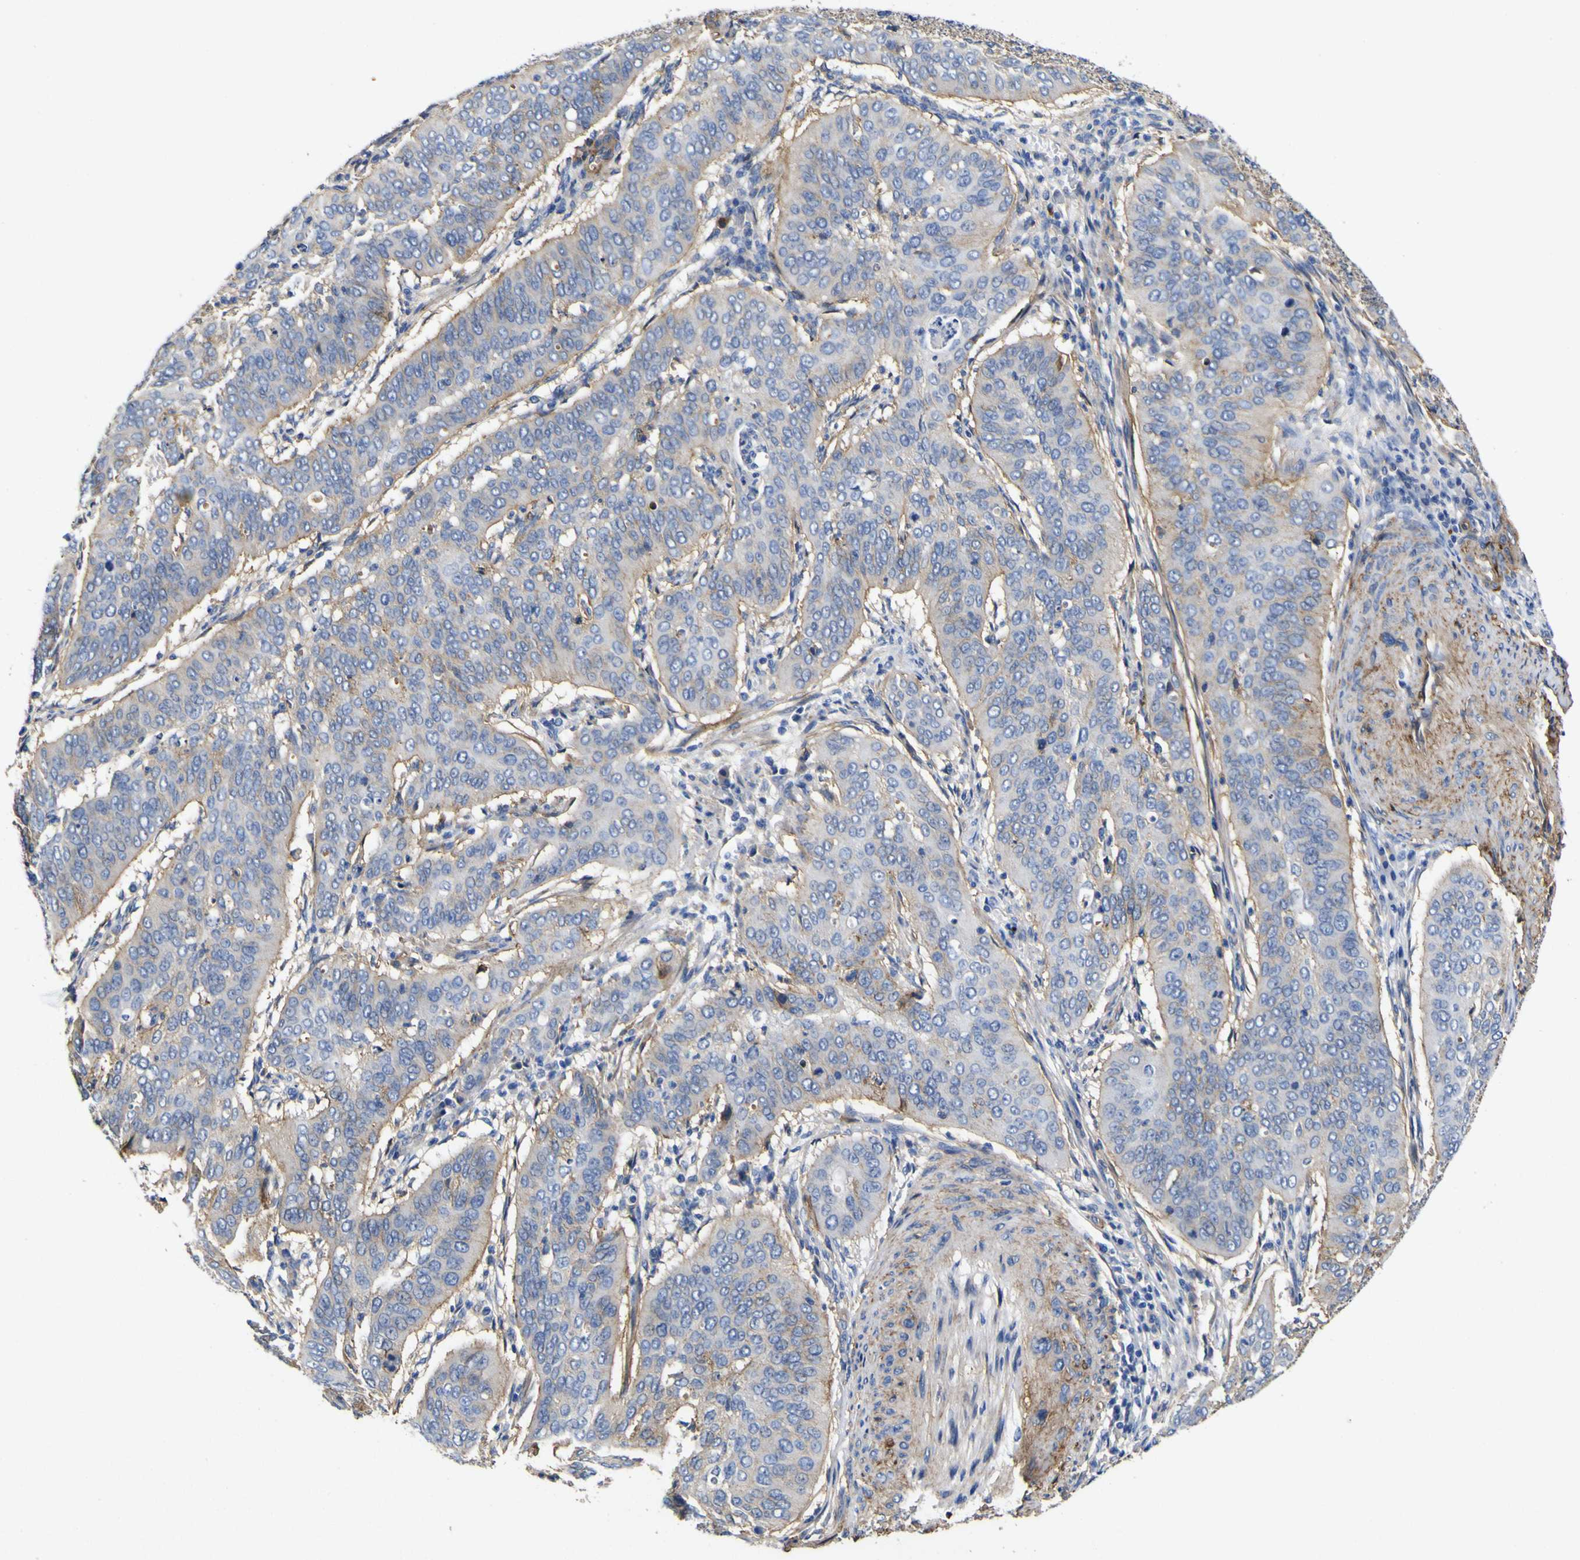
{"staining": {"intensity": "weak", "quantity": "25%-75%", "location": "cytoplasmic/membranous"}, "tissue": "cervical cancer", "cell_type": "Tumor cells", "image_type": "cancer", "snomed": [{"axis": "morphology", "description": "Normal tissue, NOS"}, {"axis": "morphology", "description": "Squamous cell carcinoma, NOS"}, {"axis": "topography", "description": "Cervix"}], "caption": "Cervical cancer (squamous cell carcinoma) was stained to show a protein in brown. There is low levels of weak cytoplasmic/membranous positivity in approximately 25%-75% of tumor cells.", "gene": "CD151", "patient": {"sex": "female", "age": 39}}